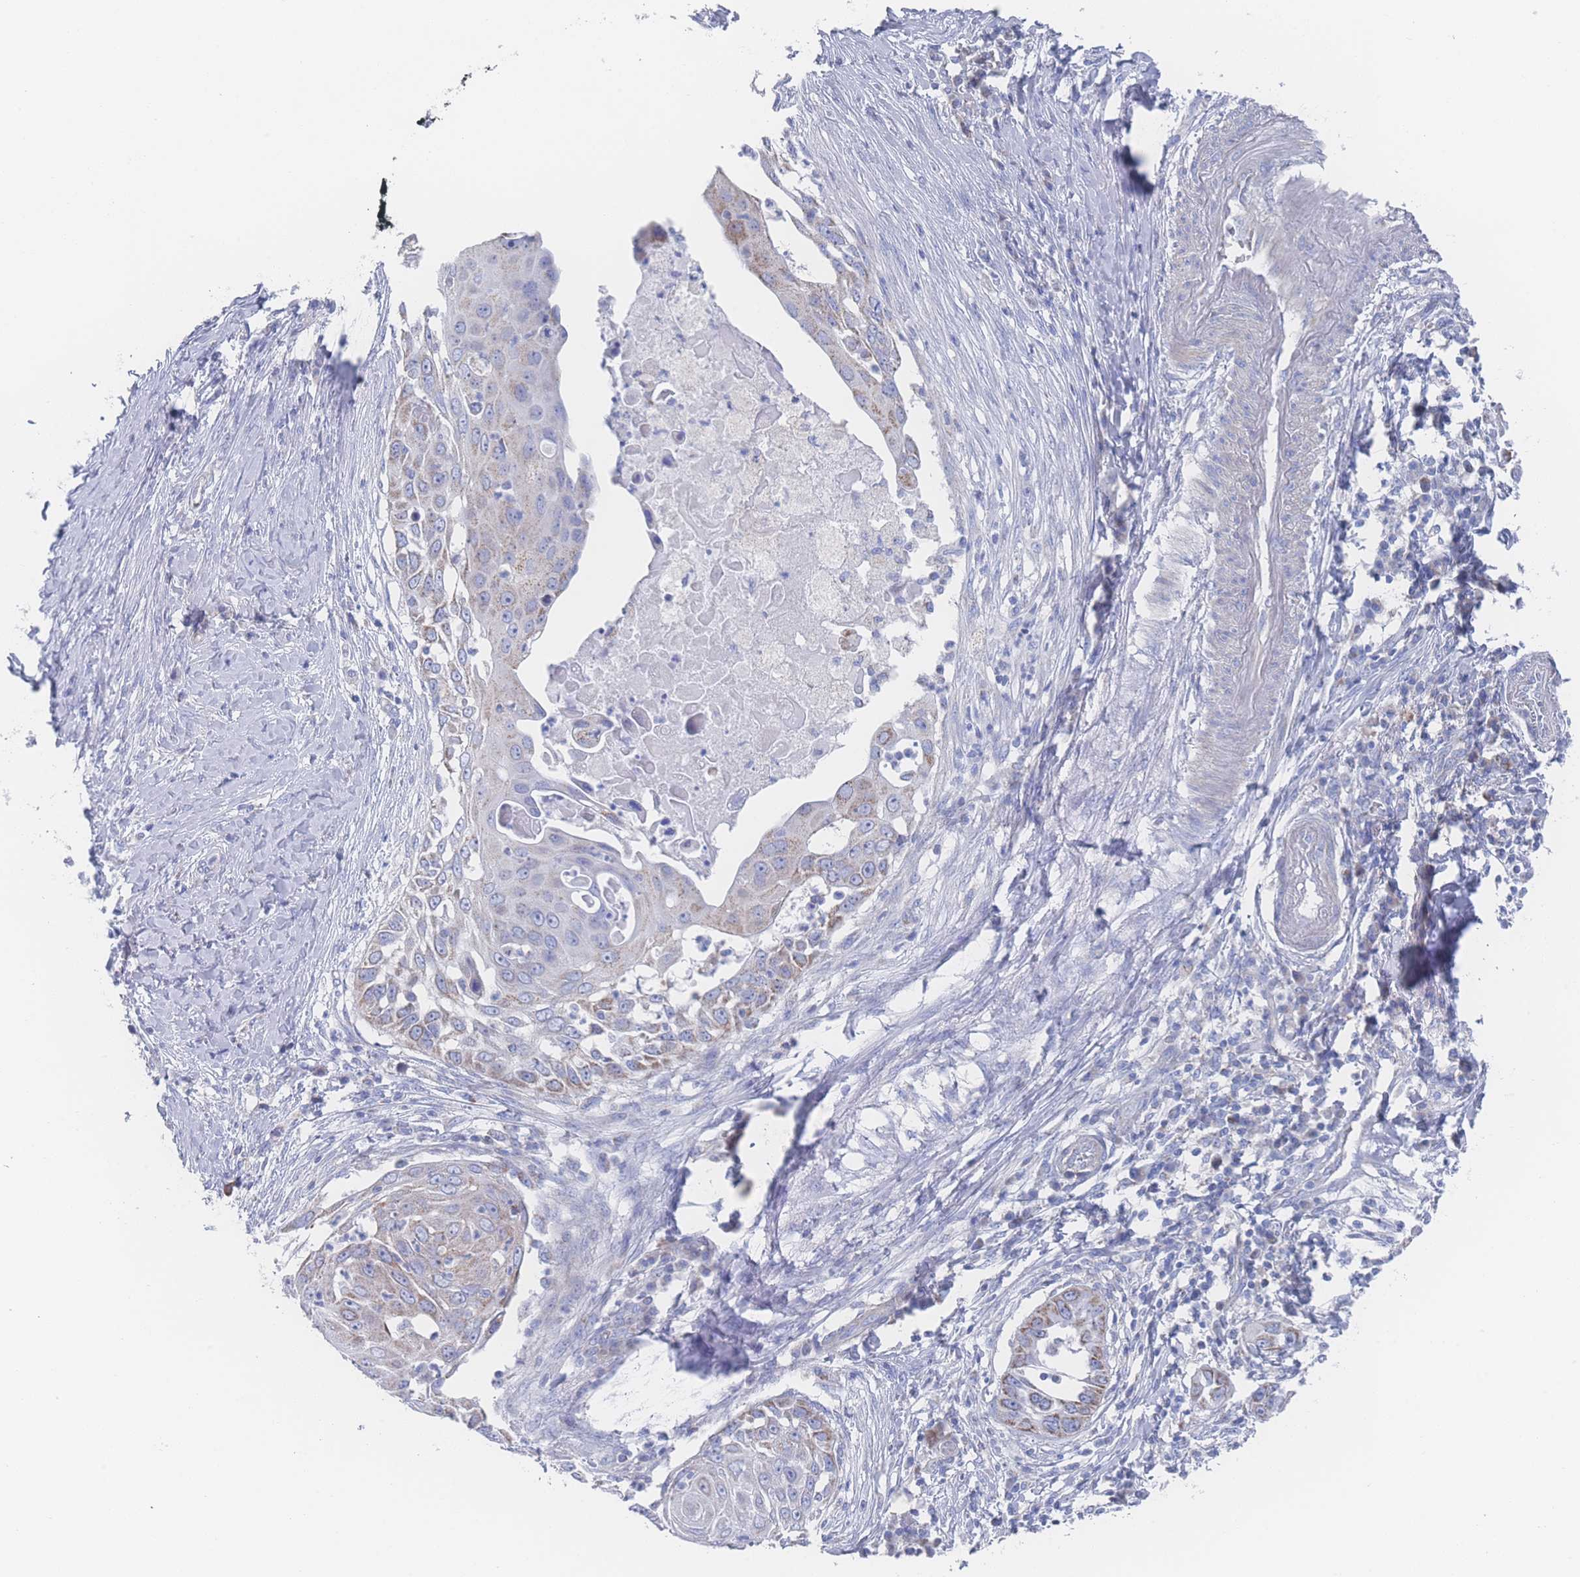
{"staining": {"intensity": "moderate", "quantity": "<25%", "location": "cytoplasmic/membranous"}, "tissue": "skin cancer", "cell_type": "Tumor cells", "image_type": "cancer", "snomed": [{"axis": "morphology", "description": "Squamous cell carcinoma, NOS"}, {"axis": "topography", "description": "Skin"}], "caption": "This is a micrograph of immunohistochemistry staining of skin cancer (squamous cell carcinoma), which shows moderate staining in the cytoplasmic/membranous of tumor cells.", "gene": "SNPH", "patient": {"sex": "female", "age": 44}}